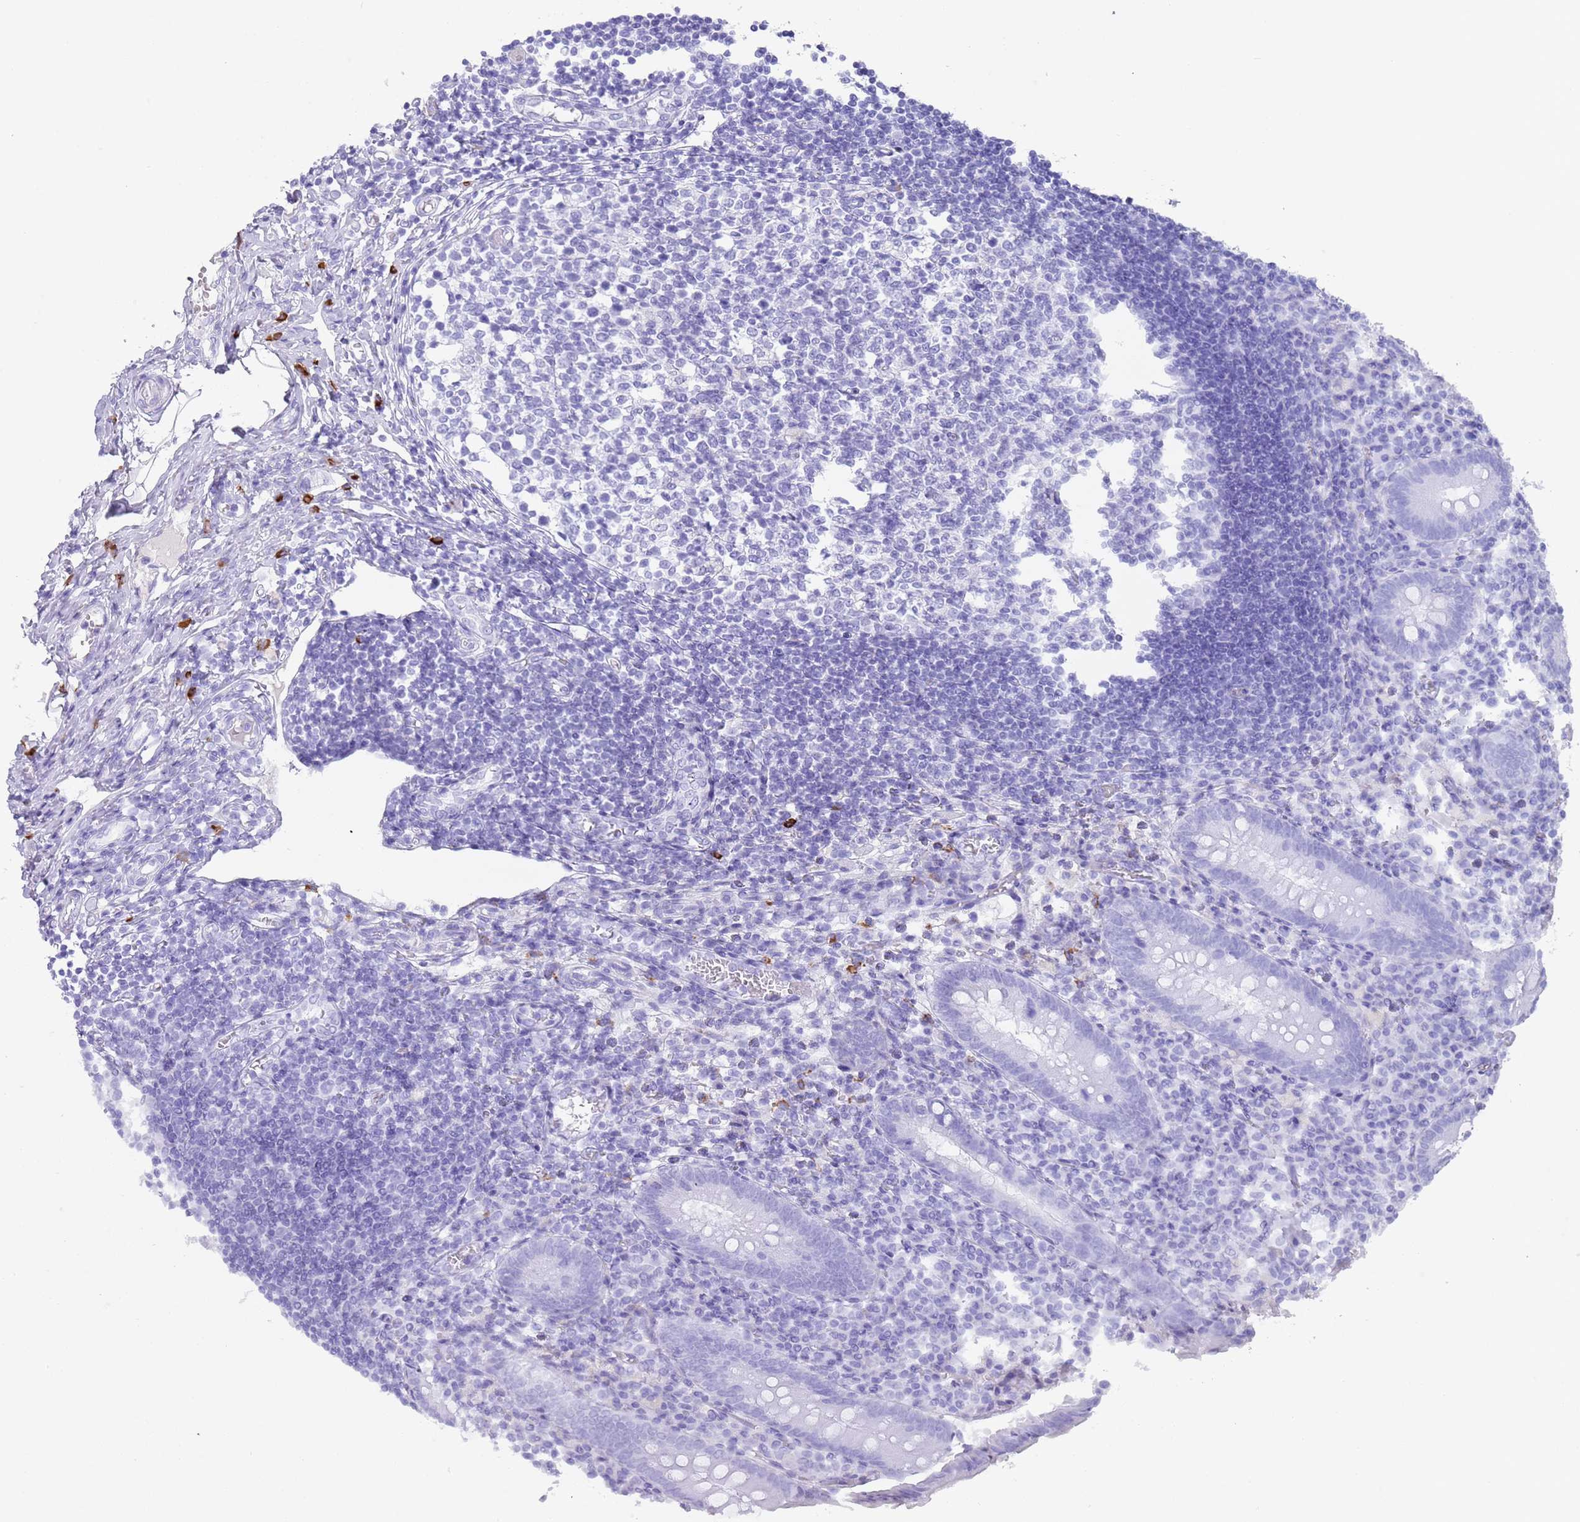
{"staining": {"intensity": "negative", "quantity": "none", "location": "none"}, "tissue": "appendix", "cell_type": "Glandular cells", "image_type": "normal", "snomed": [{"axis": "morphology", "description": "Normal tissue, NOS"}, {"axis": "topography", "description": "Appendix"}], "caption": "The immunohistochemistry photomicrograph has no significant expression in glandular cells of appendix.", "gene": "MYADML2", "patient": {"sex": "female", "age": 17}}